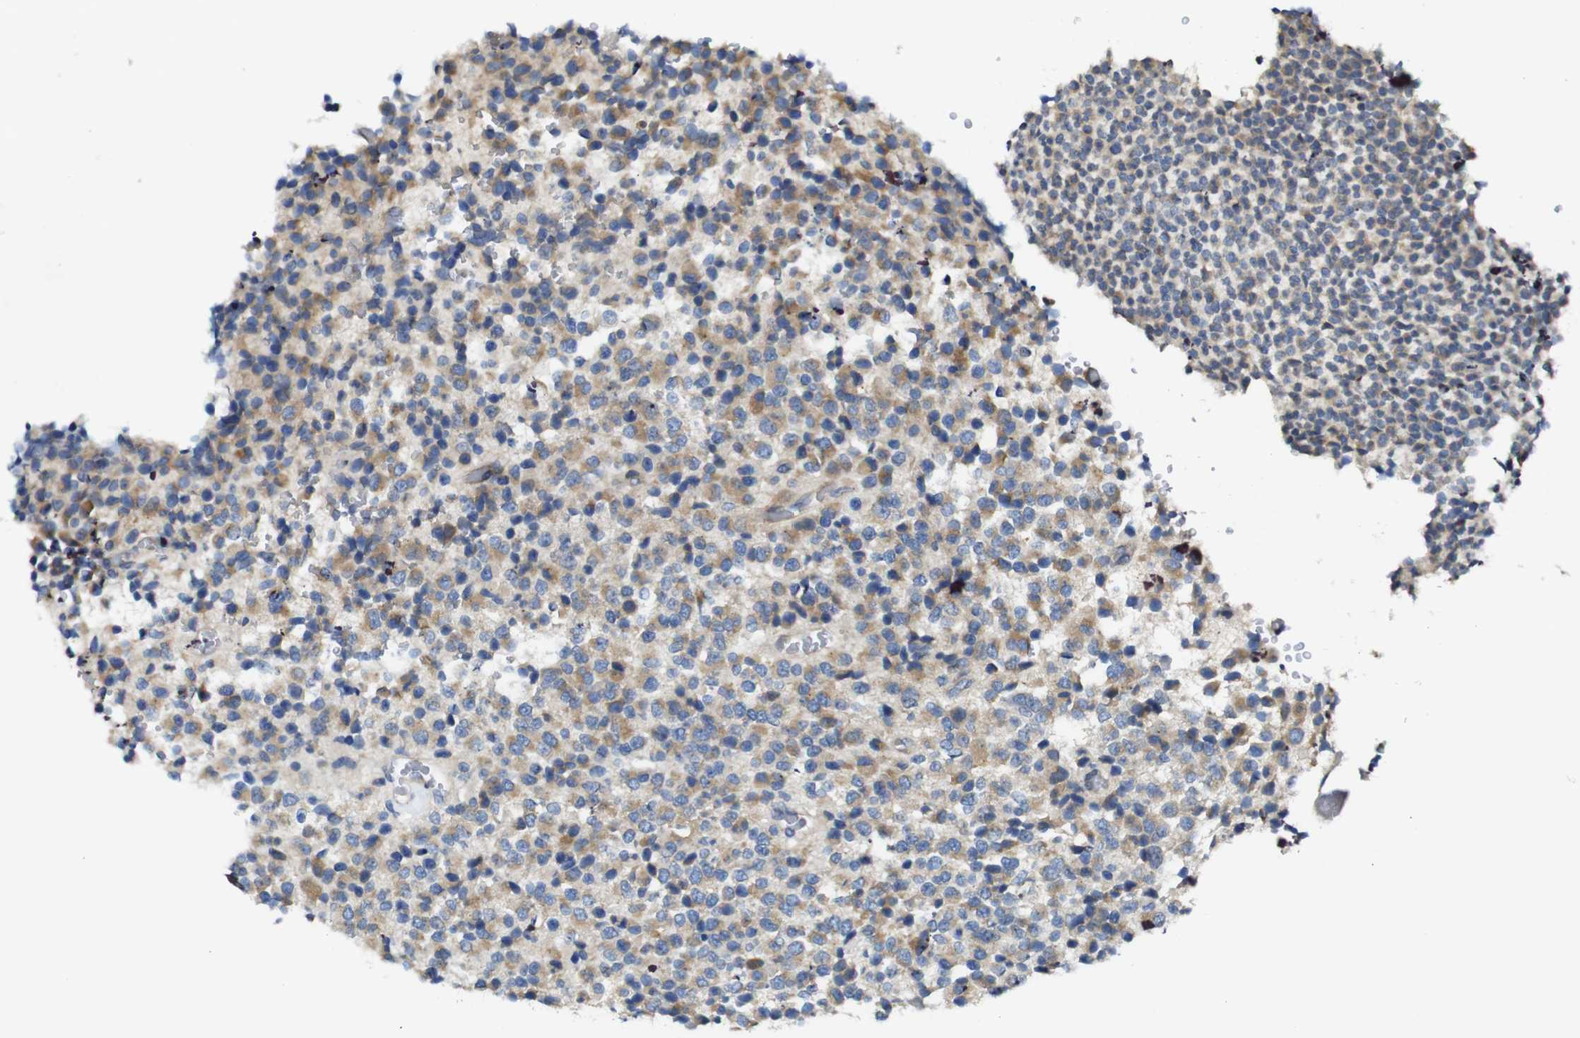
{"staining": {"intensity": "weak", "quantity": ">75%", "location": "cytoplasmic/membranous"}, "tissue": "glioma", "cell_type": "Tumor cells", "image_type": "cancer", "snomed": [{"axis": "morphology", "description": "Glioma, malignant, High grade"}, {"axis": "topography", "description": "pancreas cauda"}], "caption": "Immunohistochemical staining of human high-grade glioma (malignant) demonstrates weak cytoplasmic/membranous protein staining in about >75% of tumor cells. The staining was performed using DAB to visualize the protein expression in brown, while the nuclei were stained in blue with hematoxylin (Magnification: 20x).", "gene": "DDRGK1", "patient": {"sex": "male", "age": 60}}